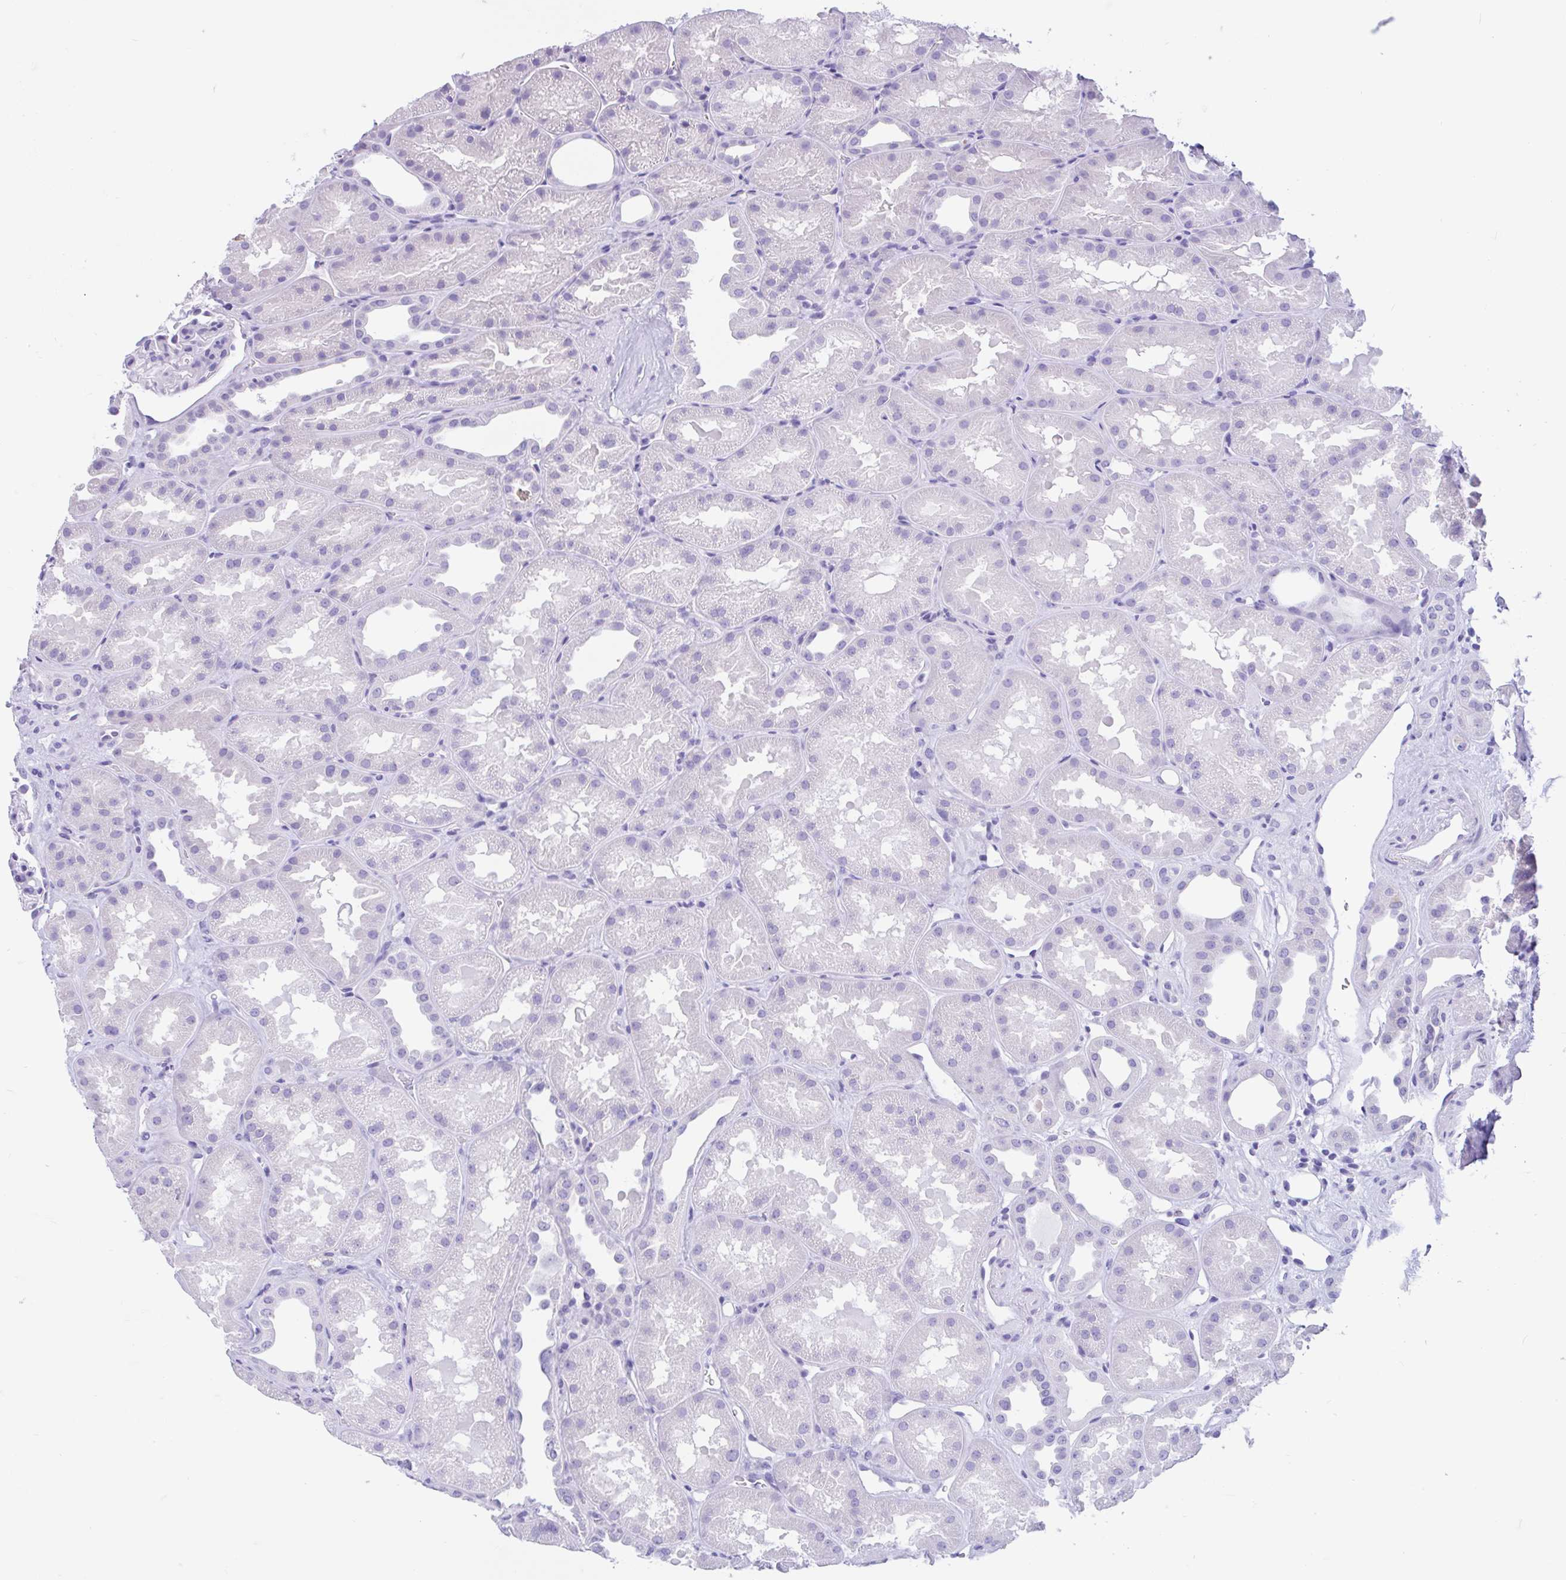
{"staining": {"intensity": "negative", "quantity": "none", "location": "none"}, "tissue": "kidney", "cell_type": "Cells in glomeruli", "image_type": "normal", "snomed": [{"axis": "morphology", "description": "Normal tissue, NOS"}, {"axis": "topography", "description": "Kidney"}], "caption": "Unremarkable kidney was stained to show a protein in brown. There is no significant positivity in cells in glomeruli.", "gene": "ZNF319", "patient": {"sex": "male", "age": 61}}